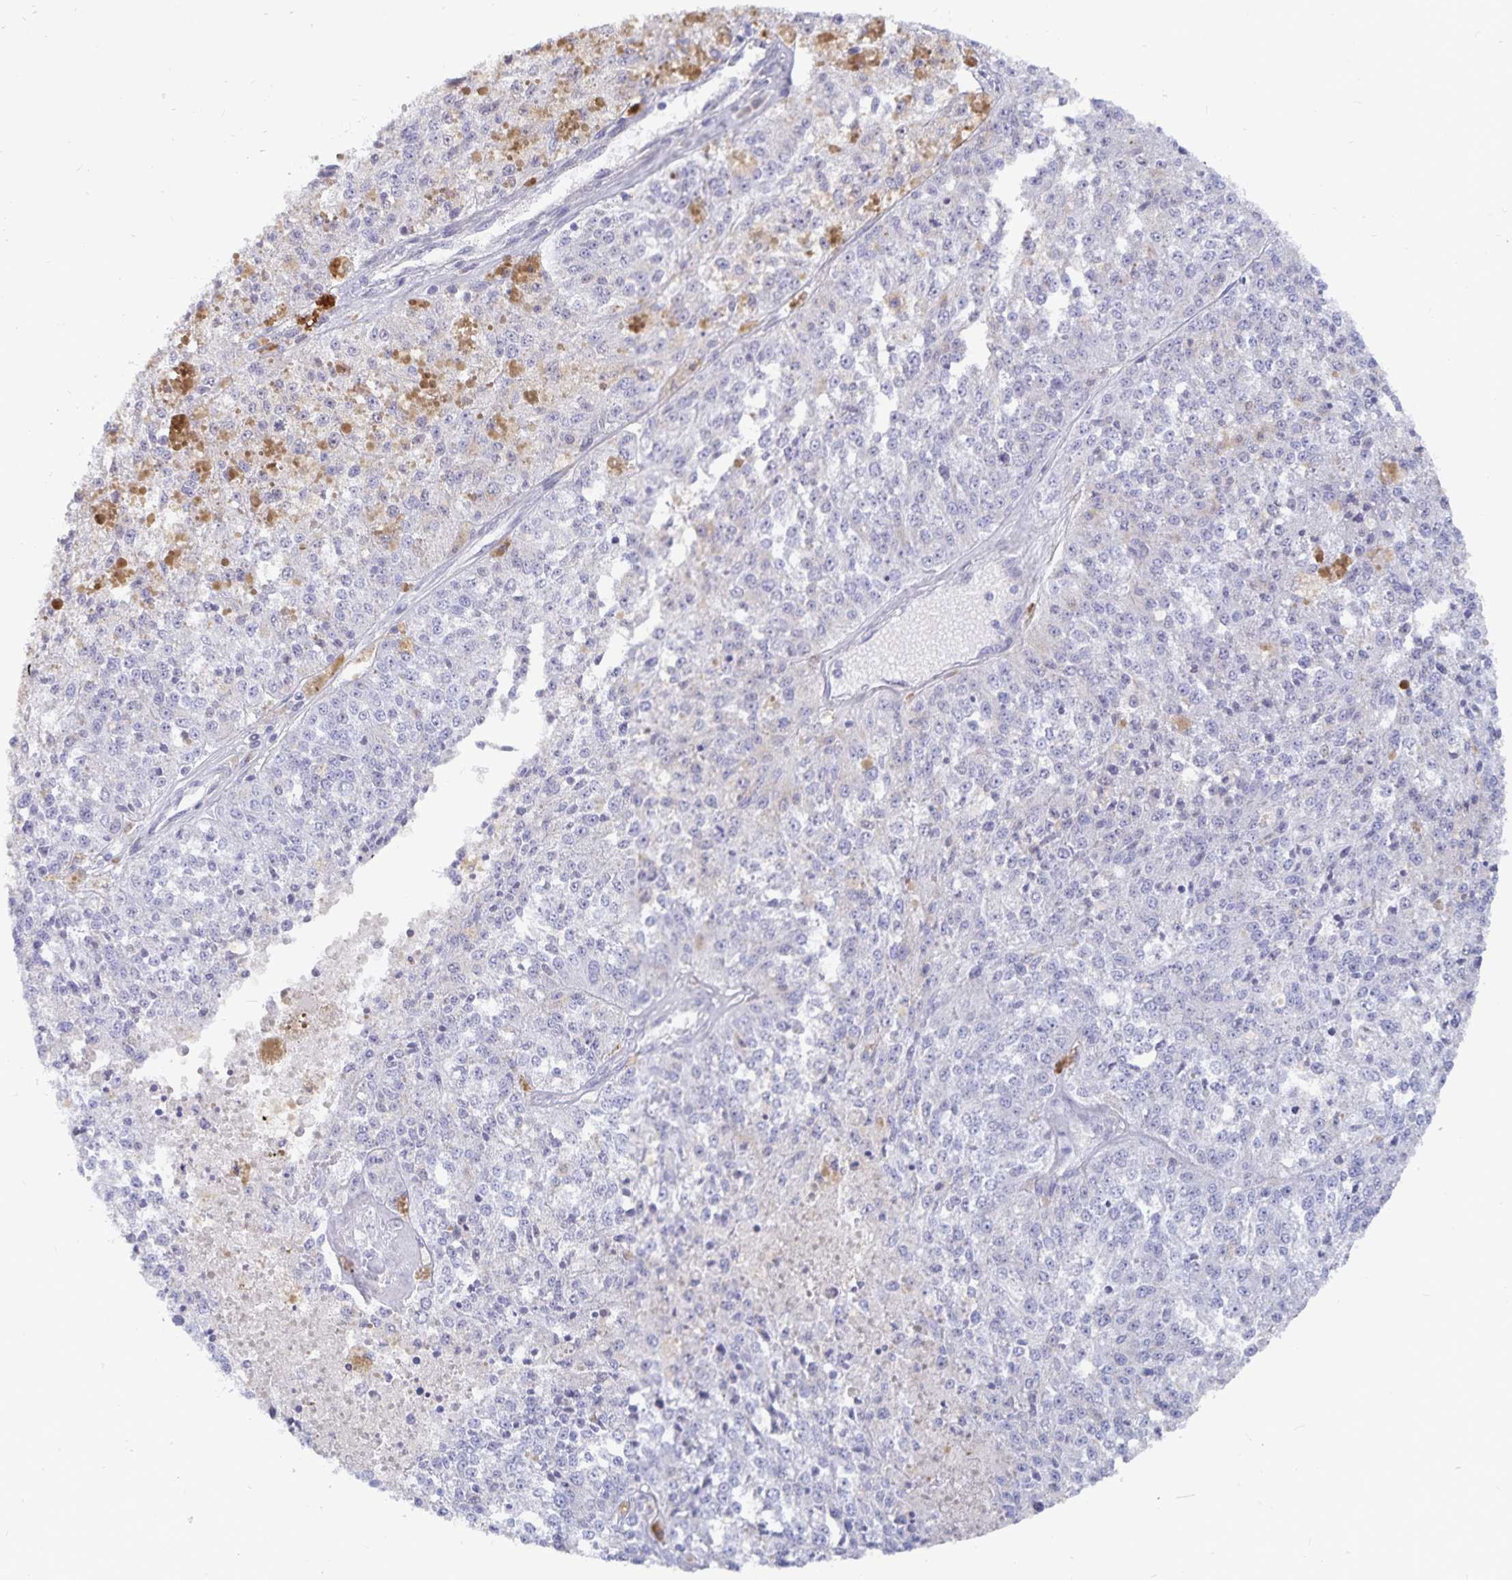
{"staining": {"intensity": "negative", "quantity": "none", "location": "none"}, "tissue": "melanoma", "cell_type": "Tumor cells", "image_type": "cancer", "snomed": [{"axis": "morphology", "description": "Malignant melanoma, Metastatic site"}, {"axis": "topography", "description": "Lymph node"}], "caption": "A micrograph of malignant melanoma (metastatic site) stained for a protein shows no brown staining in tumor cells. The staining was performed using DAB to visualize the protein expression in brown, while the nuclei were stained in blue with hematoxylin (Magnification: 20x).", "gene": "PKHD1", "patient": {"sex": "female", "age": 64}}